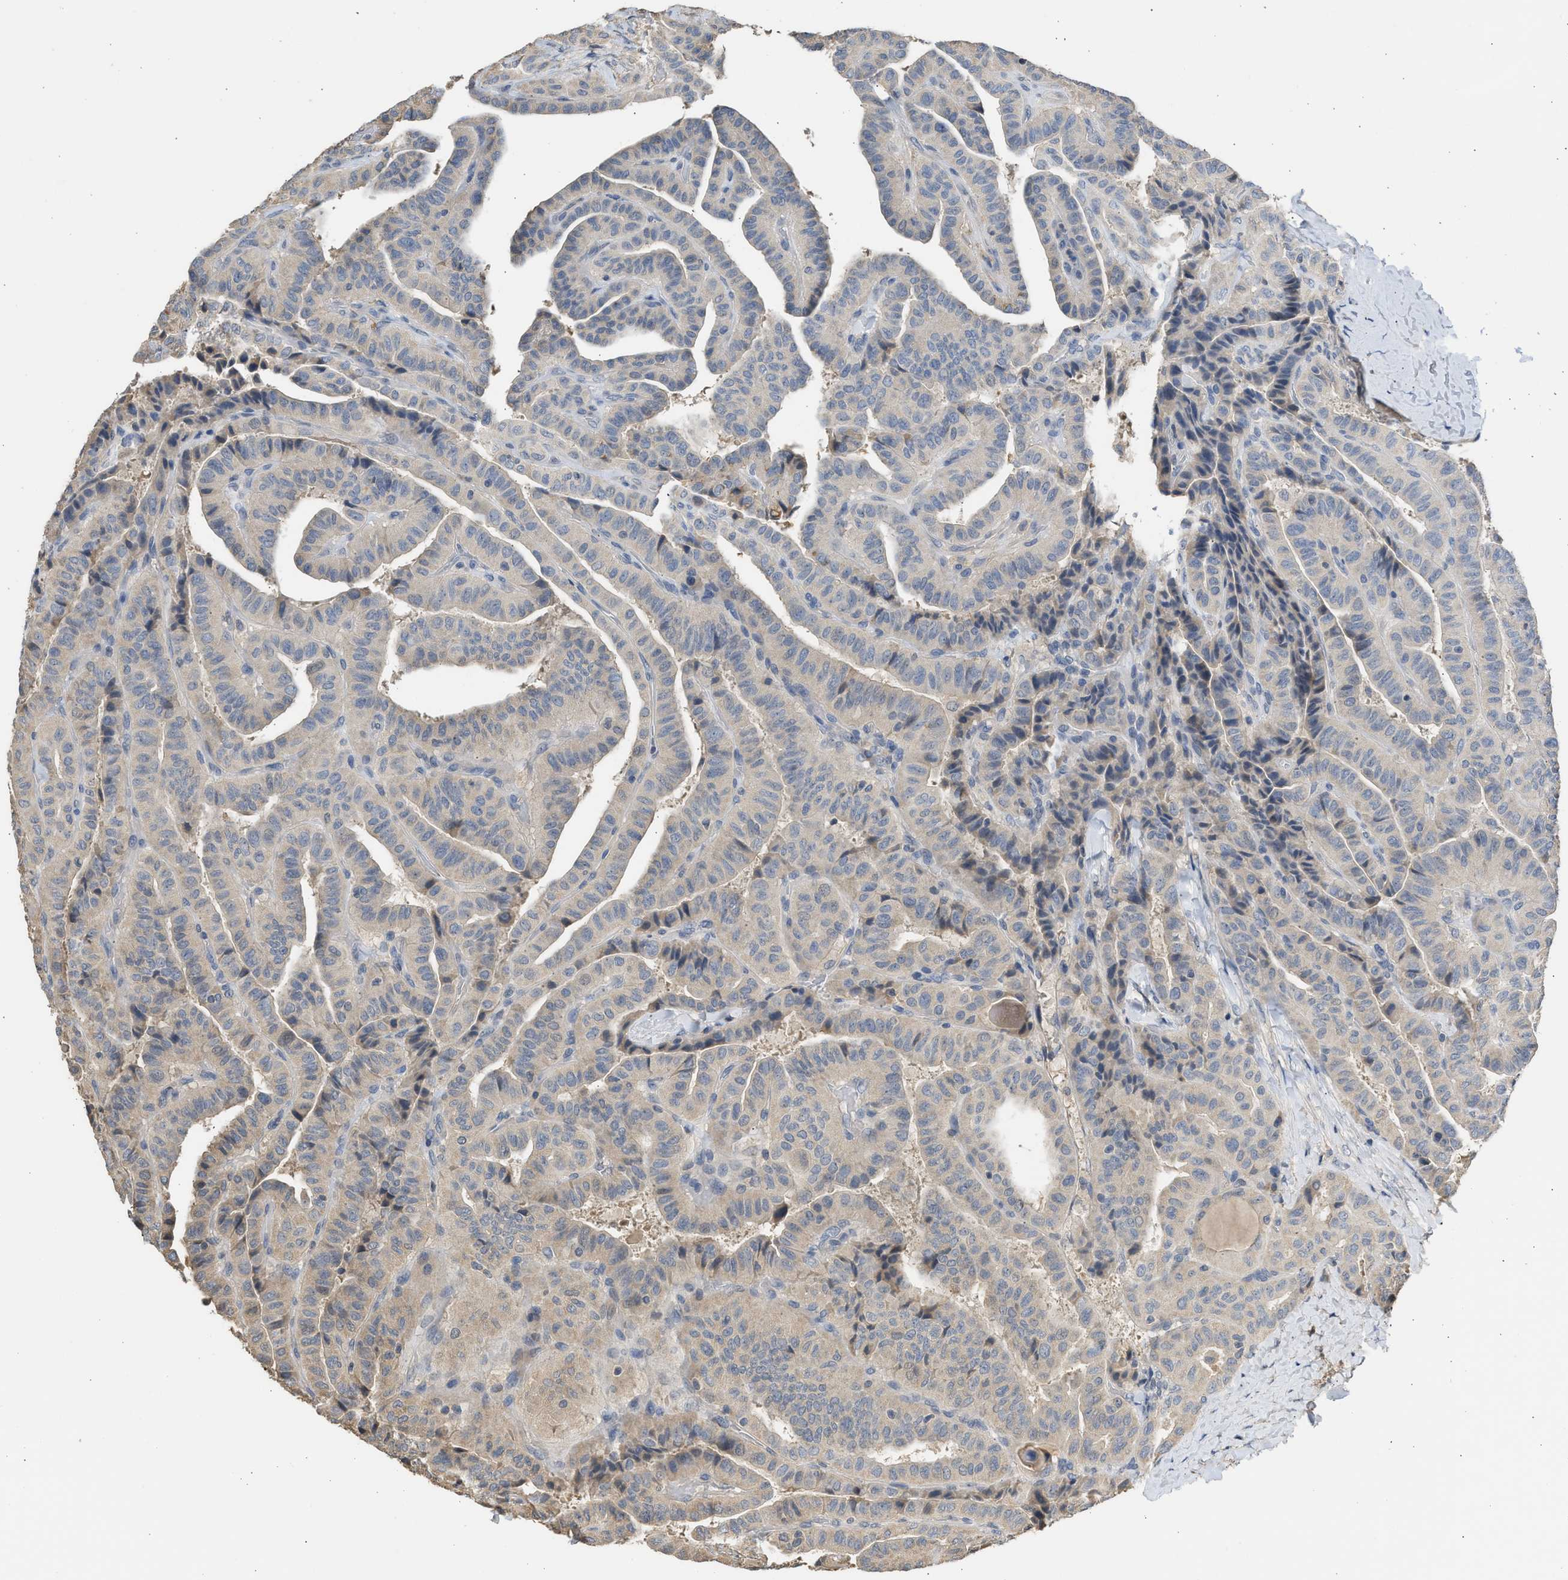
{"staining": {"intensity": "weak", "quantity": "<25%", "location": "cytoplasmic/membranous"}, "tissue": "thyroid cancer", "cell_type": "Tumor cells", "image_type": "cancer", "snomed": [{"axis": "morphology", "description": "Papillary adenocarcinoma, NOS"}, {"axis": "topography", "description": "Thyroid gland"}], "caption": "Immunohistochemical staining of human papillary adenocarcinoma (thyroid) demonstrates no significant expression in tumor cells.", "gene": "SULT2A1", "patient": {"sex": "male", "age": 77}}